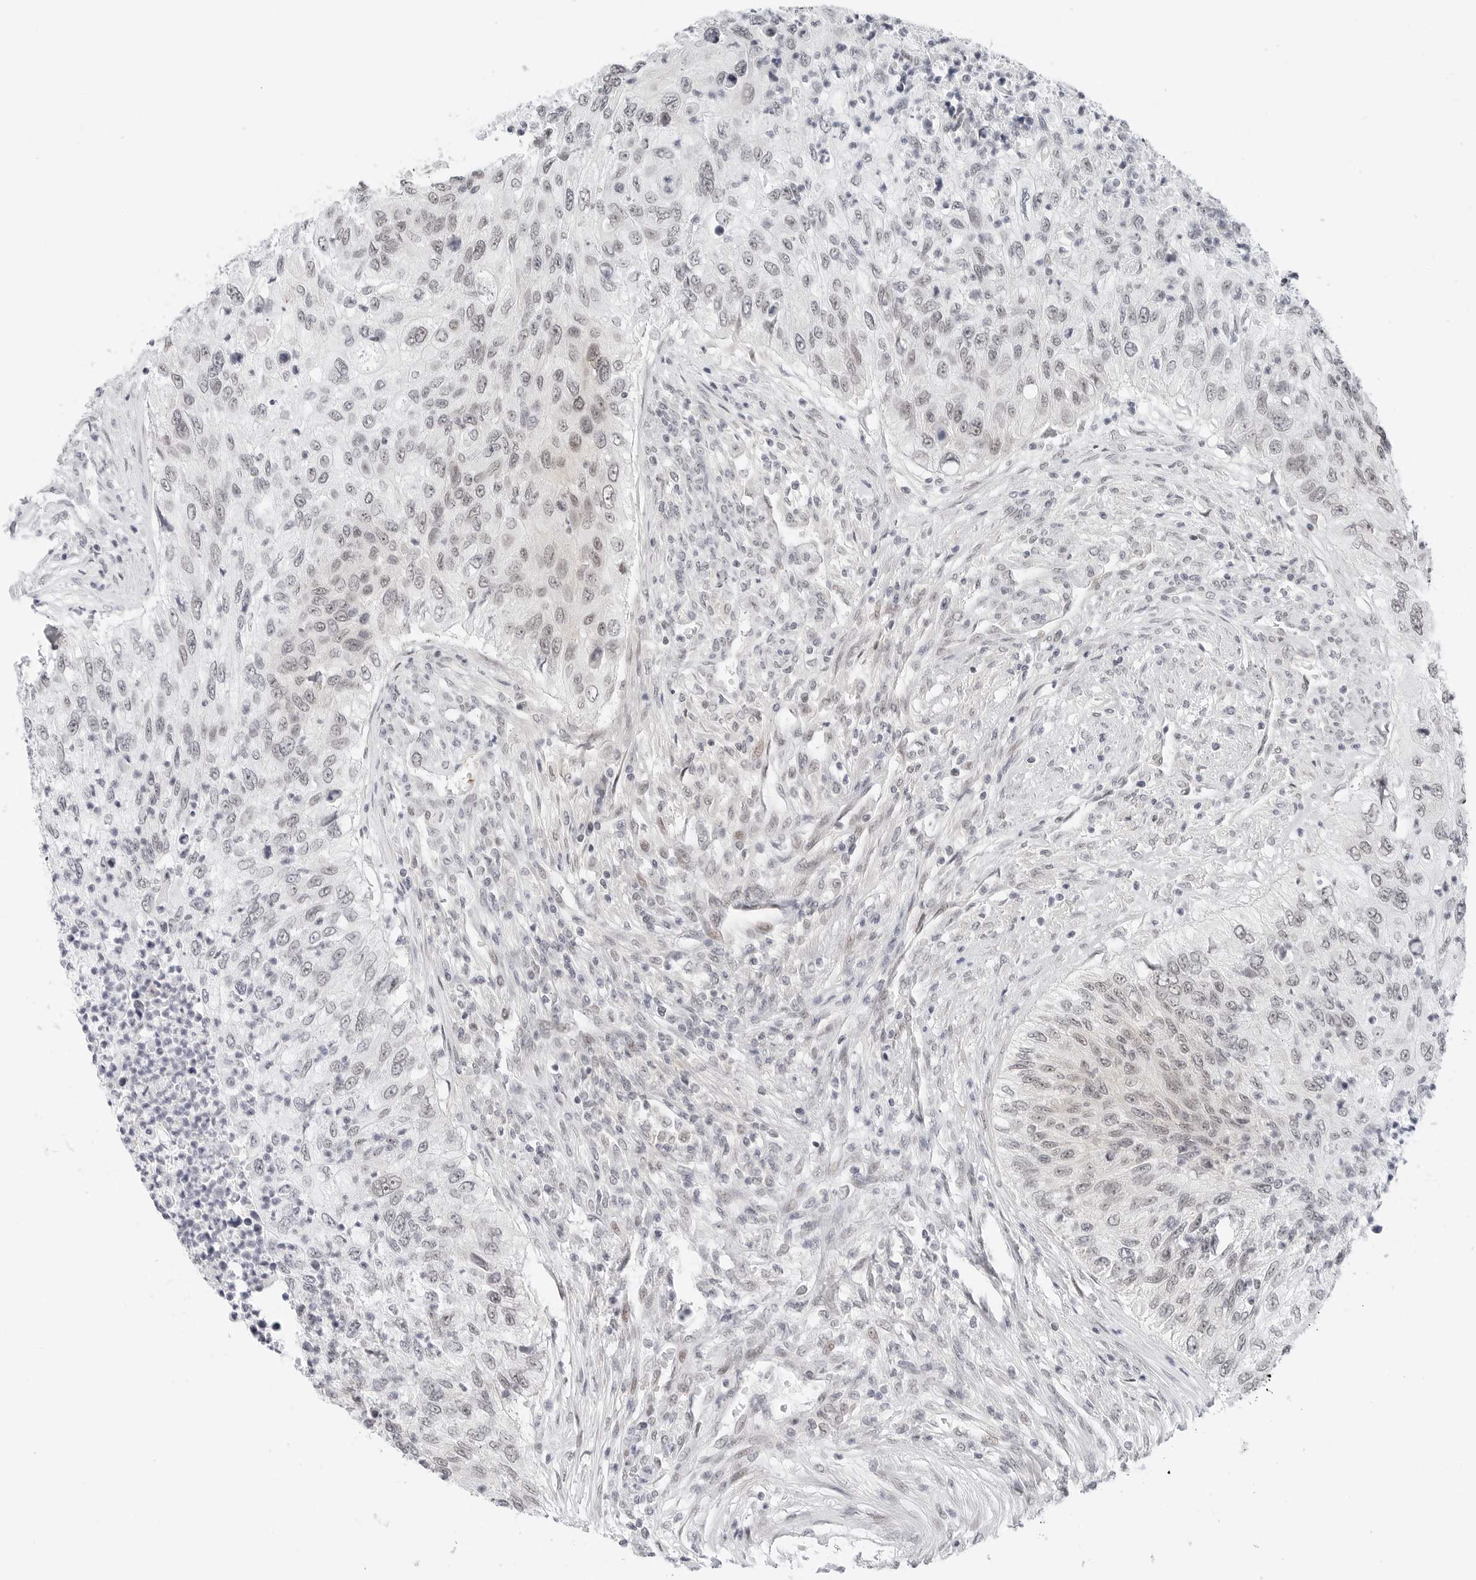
{"staining": {"intensity": "negative", "quantity": "none", "location": "none"}, "tissue": "urothelial cancer", "cell_type": "Tumor cells", "image_type": "cancer", "snomed": [{"axis": "morphology", "description": "Urothelial carcinoma, High grade"}, {"axis": "topography", "description": "Urinary bladder"}], "caption": "There is no significant expression in tumor cells of urothelial cancer.", "gene": "TSEN2", "patient": {"sex": "female", "age": 60}}